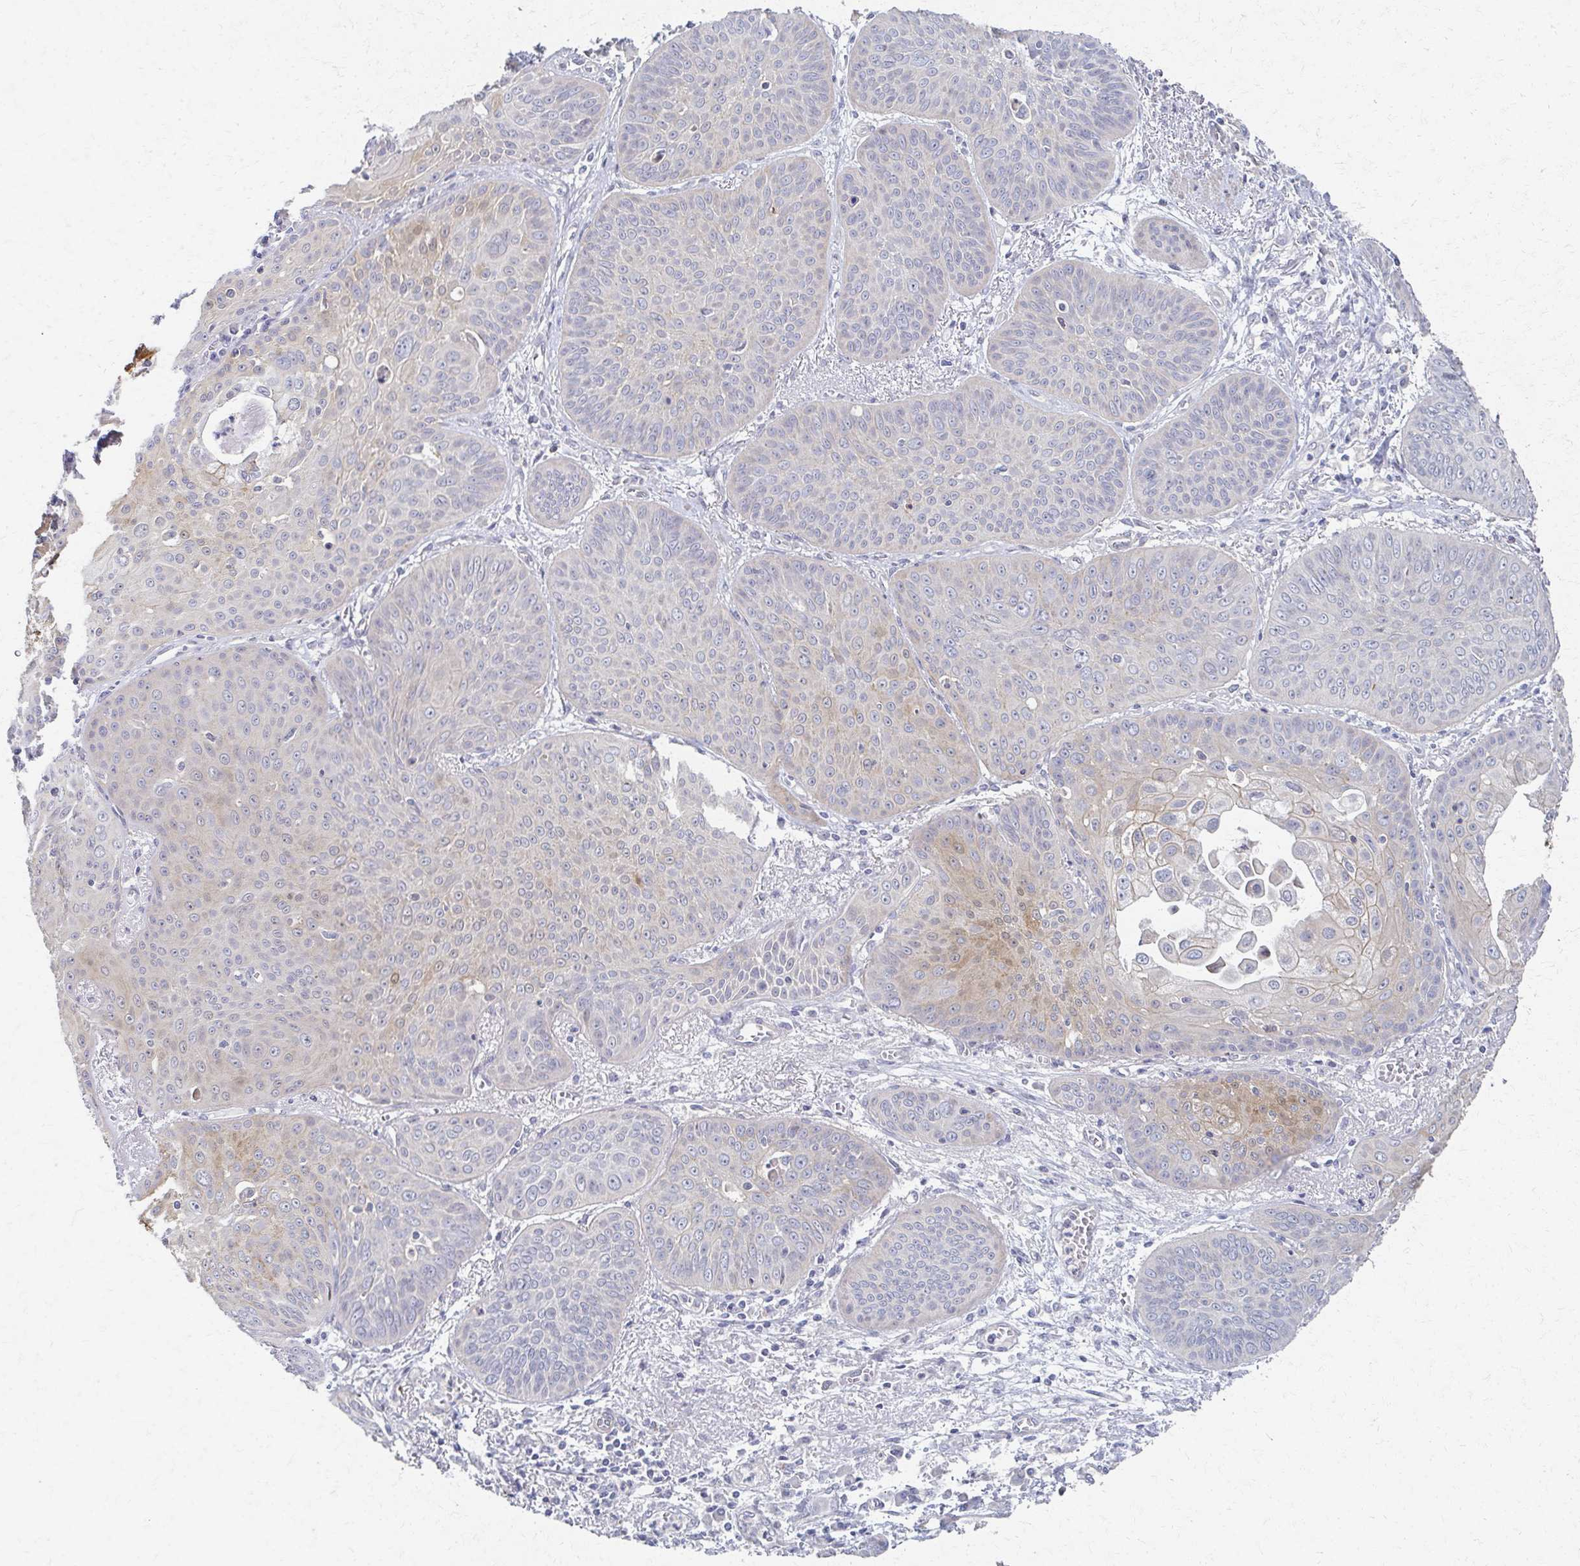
{"staining": {"intensity": "weak", "quantity": "<25%", "location": "cytoplasmic/membranous"}, "tissue": "lung cancer", "cell_type": "Tumor cells", "image_type": "cancer", "snomed": [{"axis": "morphology", "description": "Squamous cell carcinoma, NOS"}, {"axis": "topography", "description": "Lung"}], "caption": "Immunohistochemistry (IHC) image of lung squamous cell carcinoma stained for a protein (brown), which displays no staining in tumor cells. (DAB immunohistochemistry (IHC) with hematoxylin counter stain).", "gene": "EOLA2", "patient": {"sex": "male", "age": 74}}